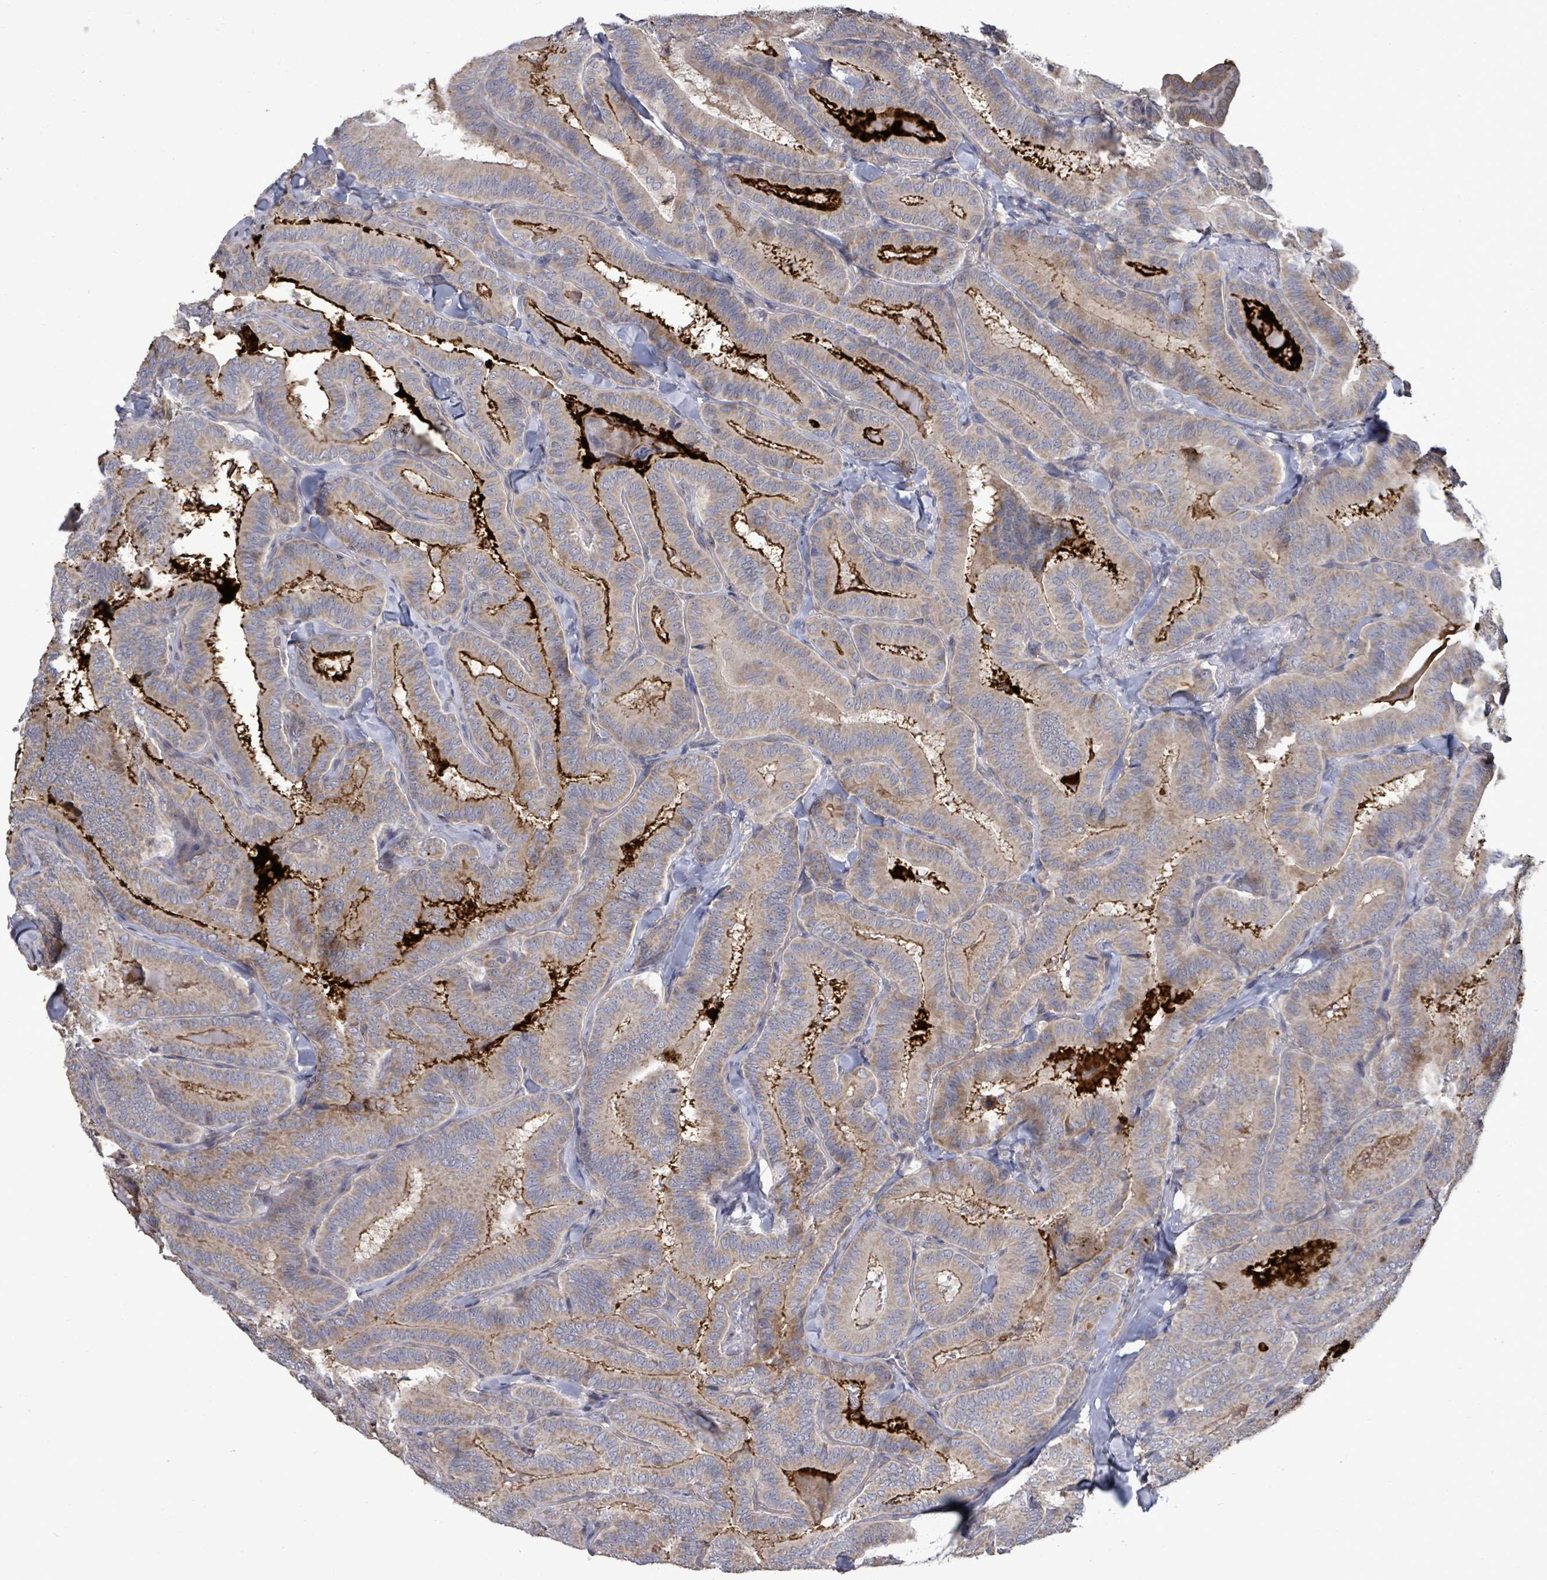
{"staining": {"intensity": "strong", "quantity": "<25%", "location": "cytoplasmic/membranous"}, "tissue": "thyroid cancer", "cell_type": "Tumor cells", "image_type": "cancer", "snomed": [{"axis": "morphology", "description": "Papillary adenocarcinoma, NOS"}, {"axis": "topography", "description": "Thyroid gland"}], "caption": "Protein analysis of thyroid cancer (papillary adenocarcinoma) tissue demonstrates strong cytoplasmic/membranous positivity in about <25% of tumor cells.", "gene": "POMGNT2", "patient": {"sex": "male", "age": 61}}